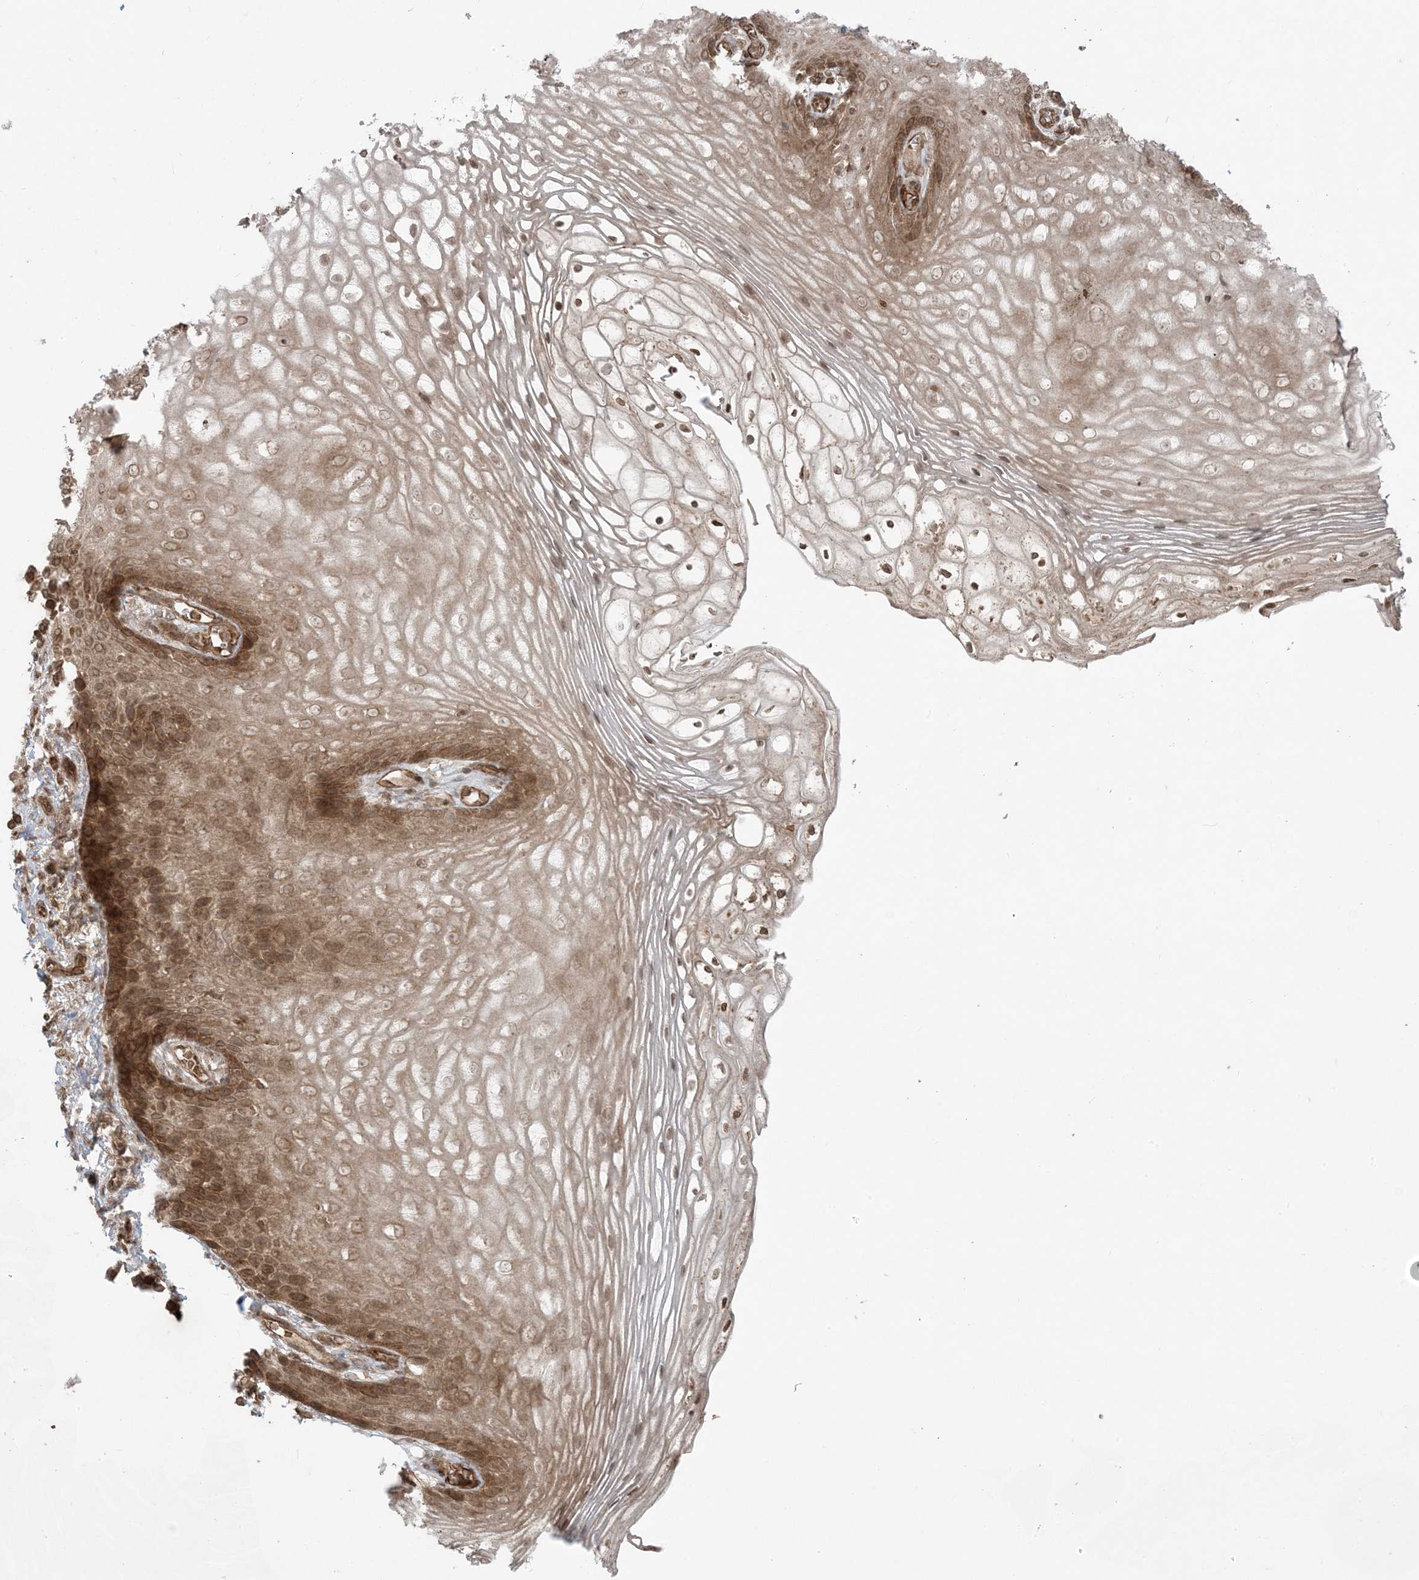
{"staining": {"intensity": "moderate", "quantity": ">75%", "location": "cytoplasmic/membranous,nuclear"}, "tissue": "vagina", "cell_type": "Squamous epithelial cells", "image_type": "normal", "snomed": [{"axis": "morphology", "description": "Normal tissue, NOS"}, {"axis": "topography", "description": "Vagina"}], "caption": "Protein staining of normal vagina exhibits moderate cytoplasmic/membranous,nuclear staining in approximately >75% of squamous epithelial cells.", "gene": "DDX19B", "patient": {"sex": "female", "age": 60}}